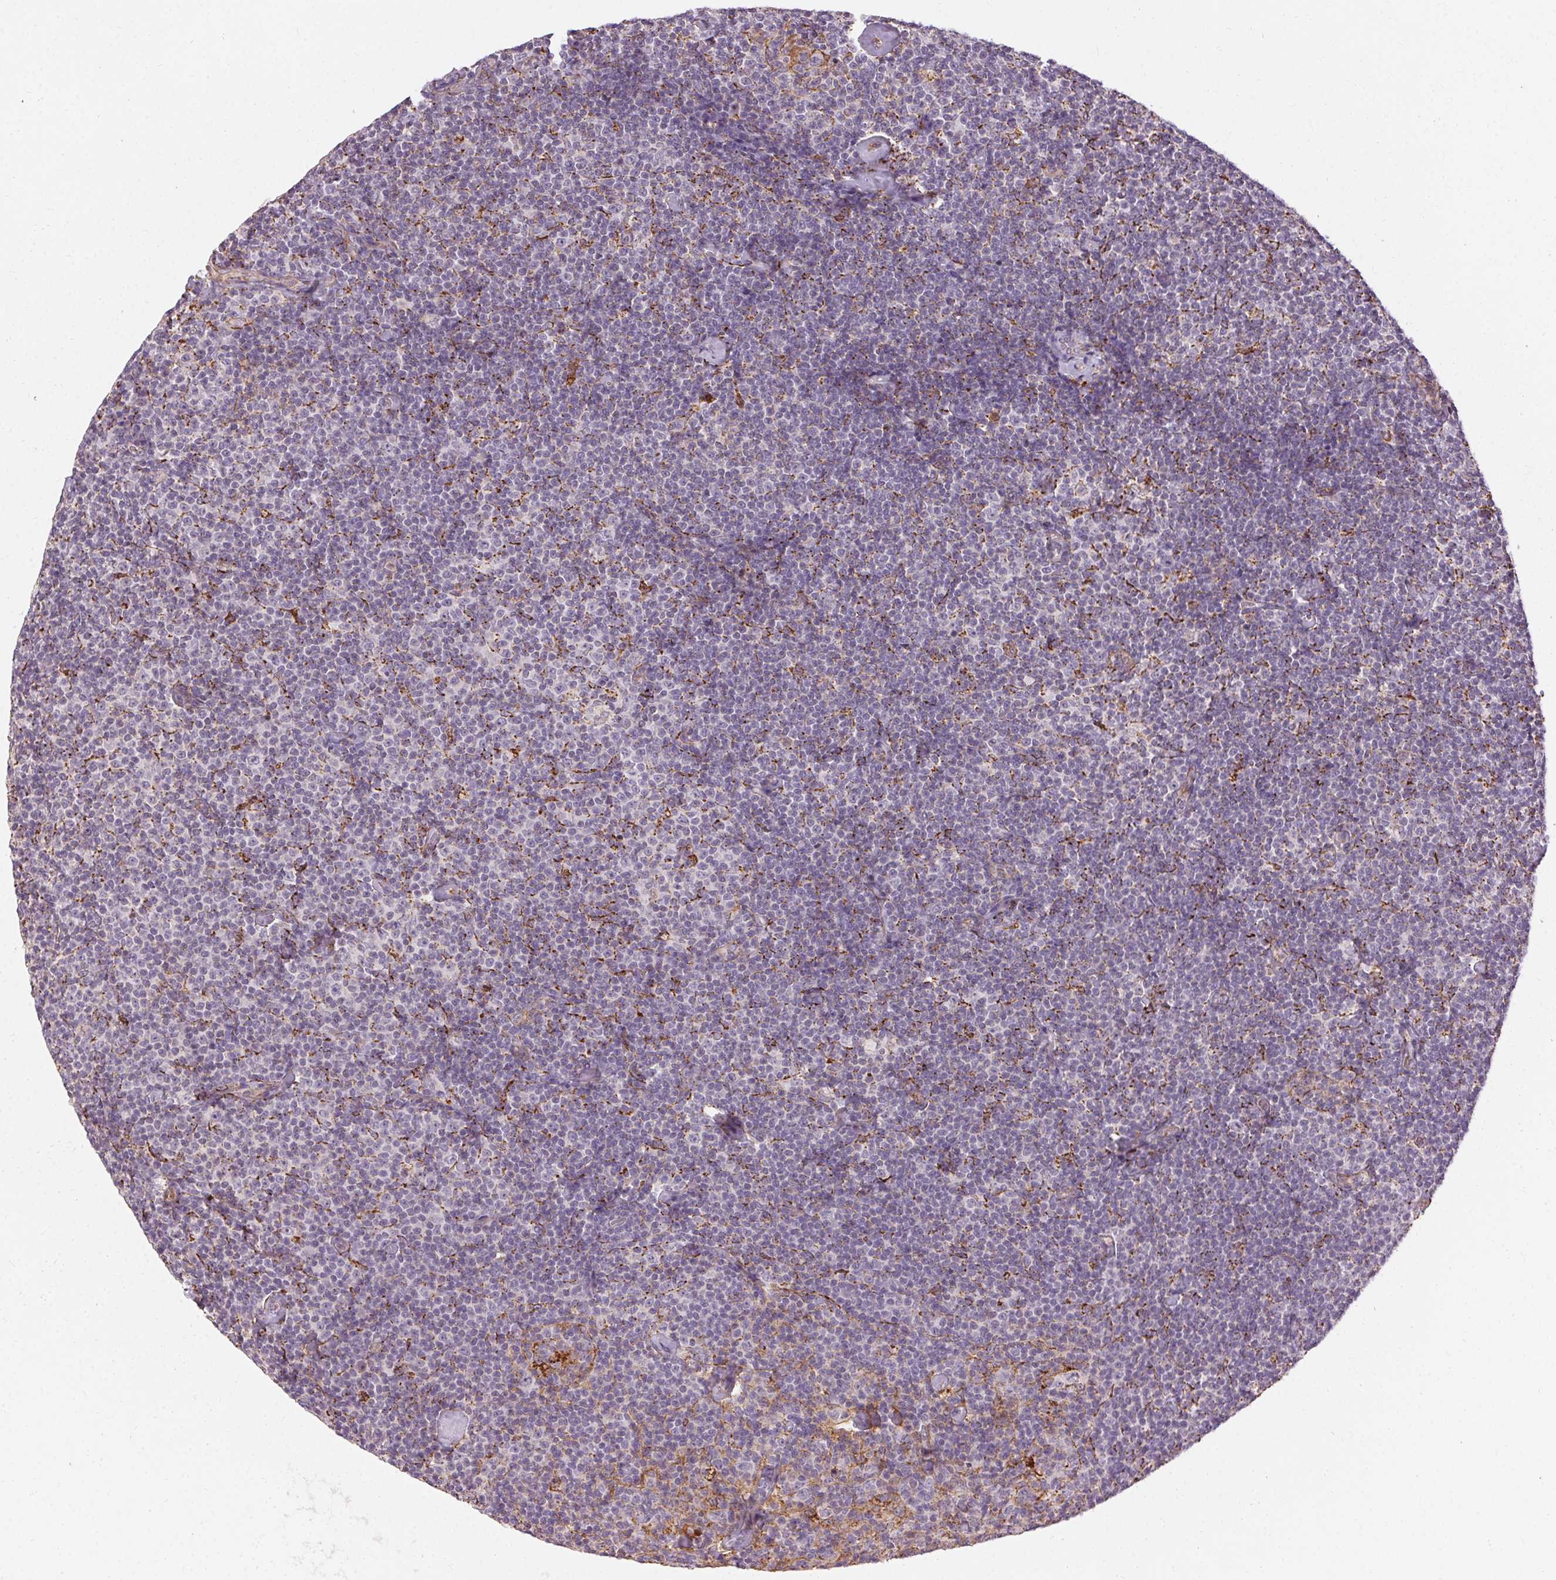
{"staining": {"intensity": "negative", "quantity": "none", "location": "none"}, "tissue": "lymphoma", "cell_type": "Tumor cells", "image_type": "cancer", "snomed": [{"axis": "morphology", "description": "Malignant lymphoma, non-Hodgkin's type, Low grade"}, {"axis": "topography", "description": "Lymph node"}], "caption": "The image reveals no staining of tumor cells in low-grade malignant lymphoma, non-Hodgkin's type.", "gene": "REP15", "patient": {"sex": "male", "age": 81}}